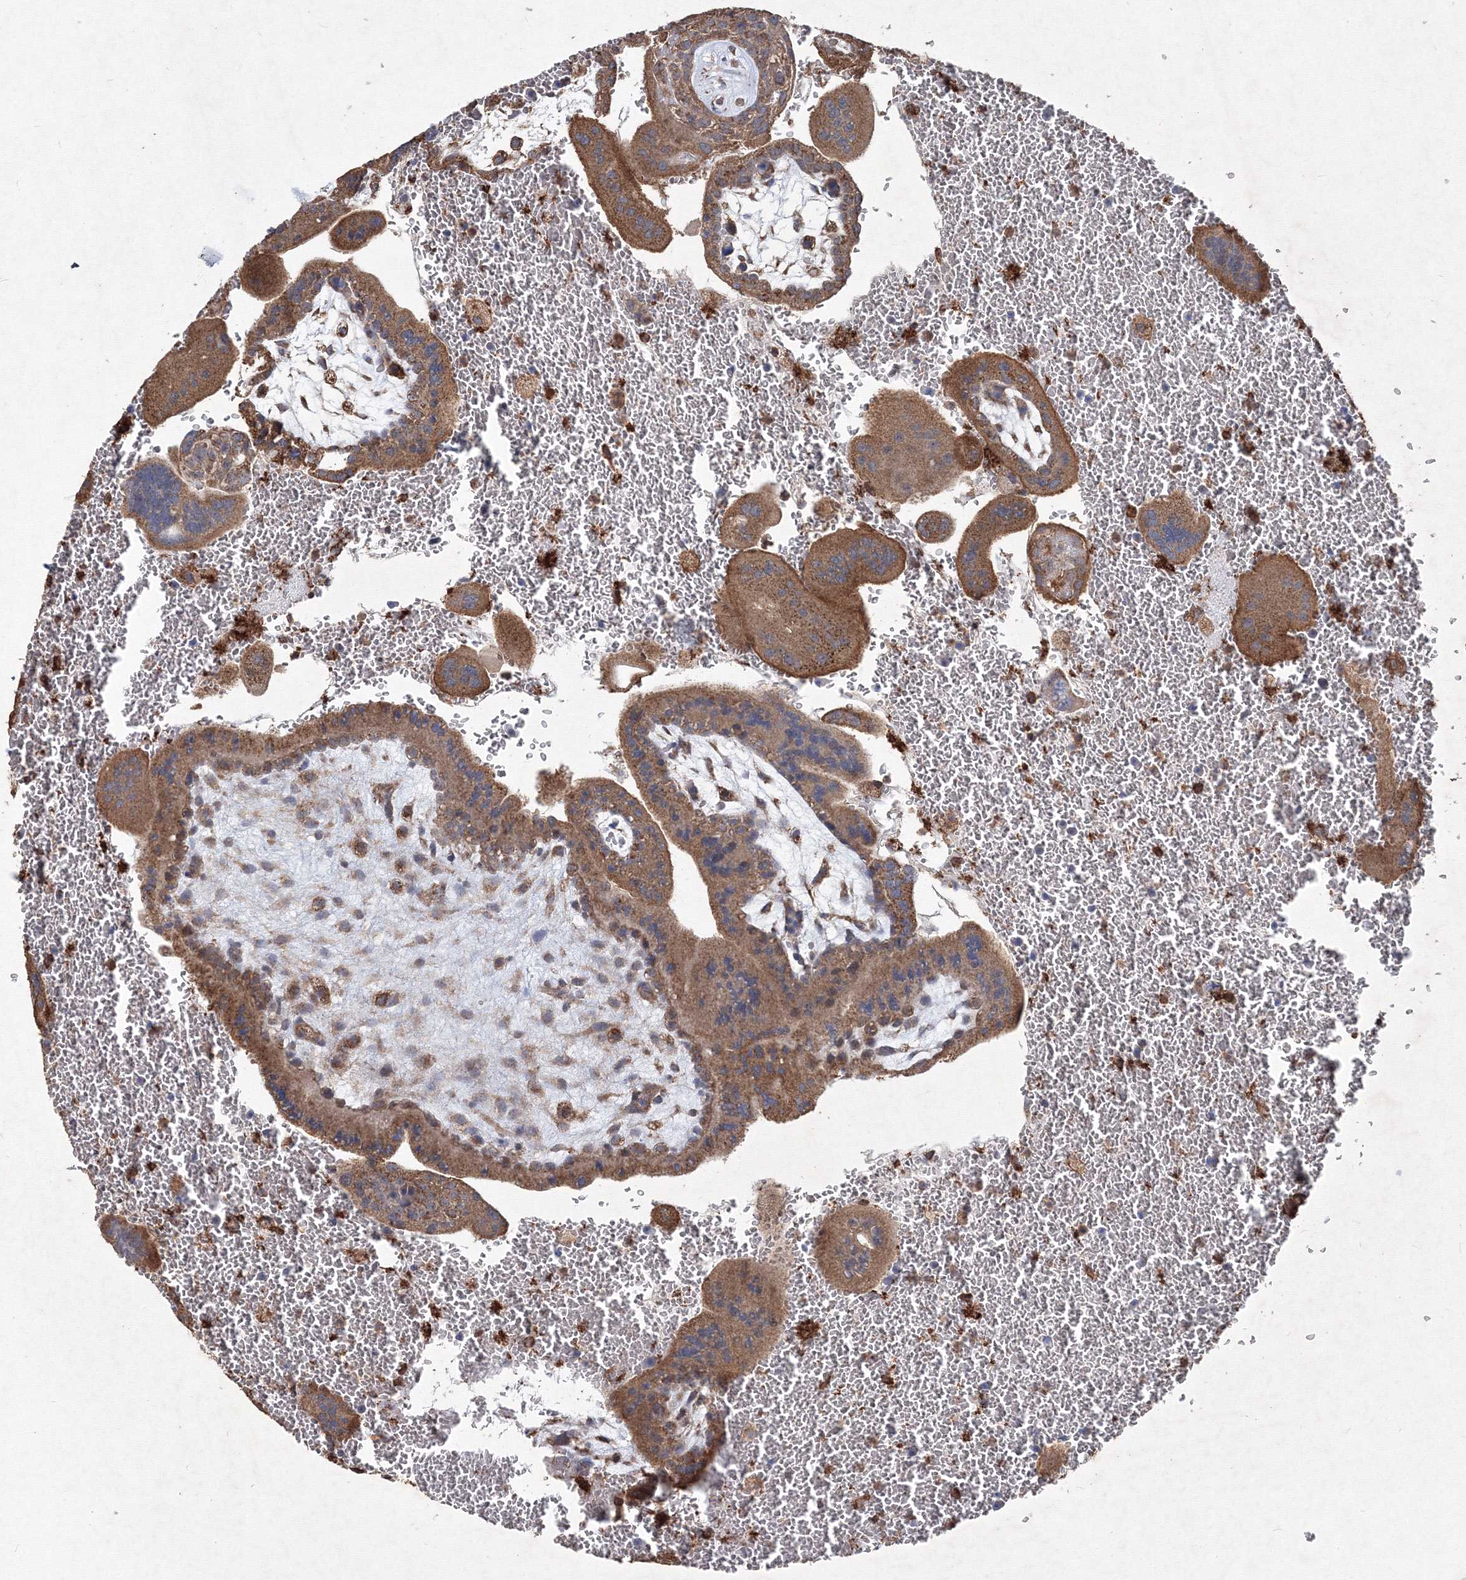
{"staining": {"intensity": "moderate", "quantity": ">75%", "location": "cytoplasmic/membranous"}, "tissue": "placenta", "cell_type": "Trophoblastic cells", "image_type": "normal", "snomed": [{"axis": "morphology", "description": "Normal tissue, NOS"}, {"axis": "topography", "description": "Placenta"}], "caption": "Protein staining of unremarkable placenta shows moderate cytoplasmic/membranous expression in approximately >75% of trophoblastic cells. (Brightfield microscopy of DAB IHC at high magnification).", "gene": "TMEM139", "patient": {"sex": "female", "age": 35}}